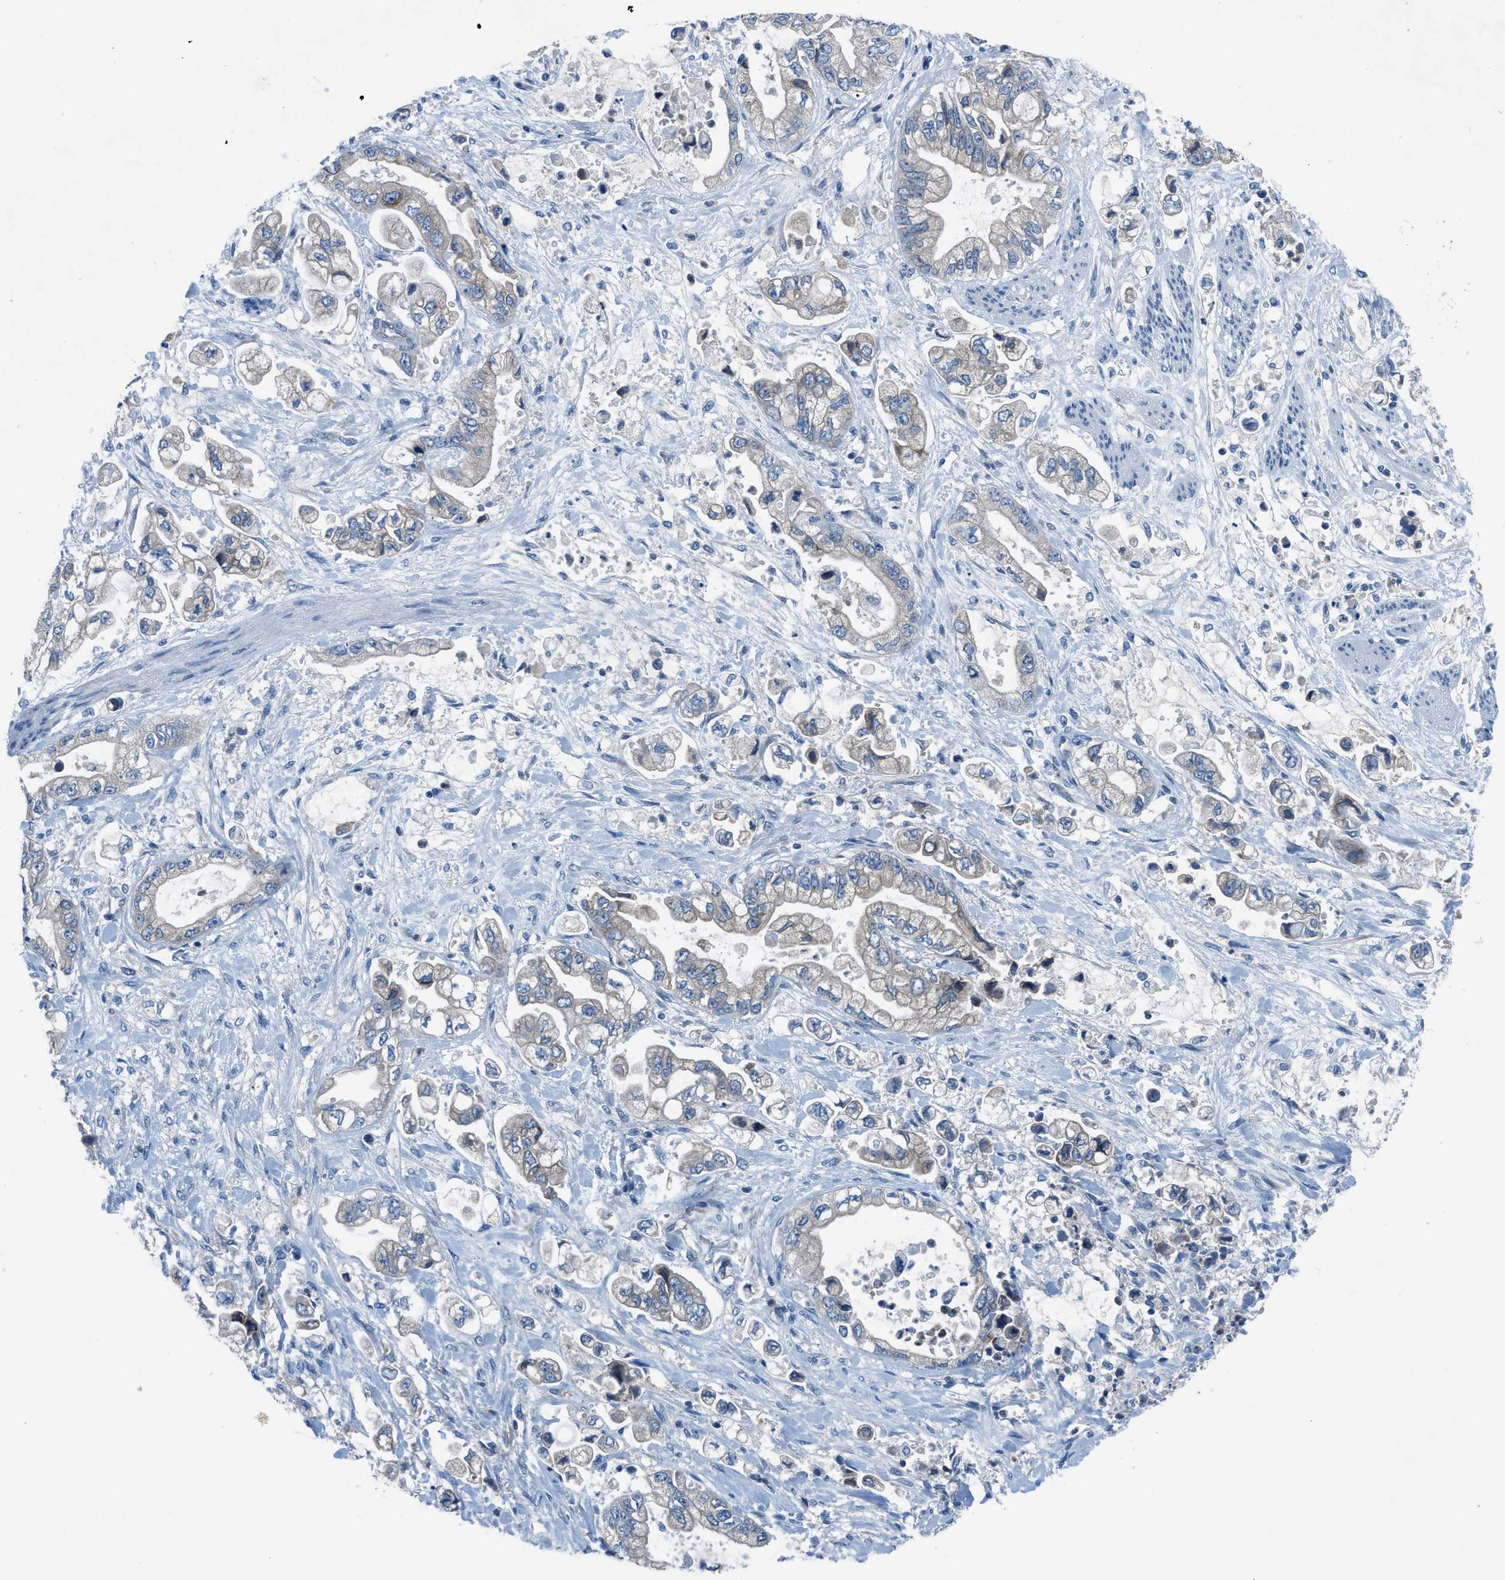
{"staining": {"intensity": "weak", "quantity": "<25%", "location": "cytoplasmic/membranous"}, "tissue": "stomach cancer", "cell_type": "Tumor cells", "image_type": "cancer", "snomed": [{"axis": "morphology", "description": "Normal tissue, NOS"}, {"axis": "morphology", "description": "Adenocarcinoma, NOS"}, {"axis": "topography", "description": "Stomach"}], "caption": "Stomach cancer (adenocarcinoma) was stained to show a protein in brown. There is no significant positivity in tumor cells.", "gene": "PGR", "patient": {"sex": "male", "age": 62}}